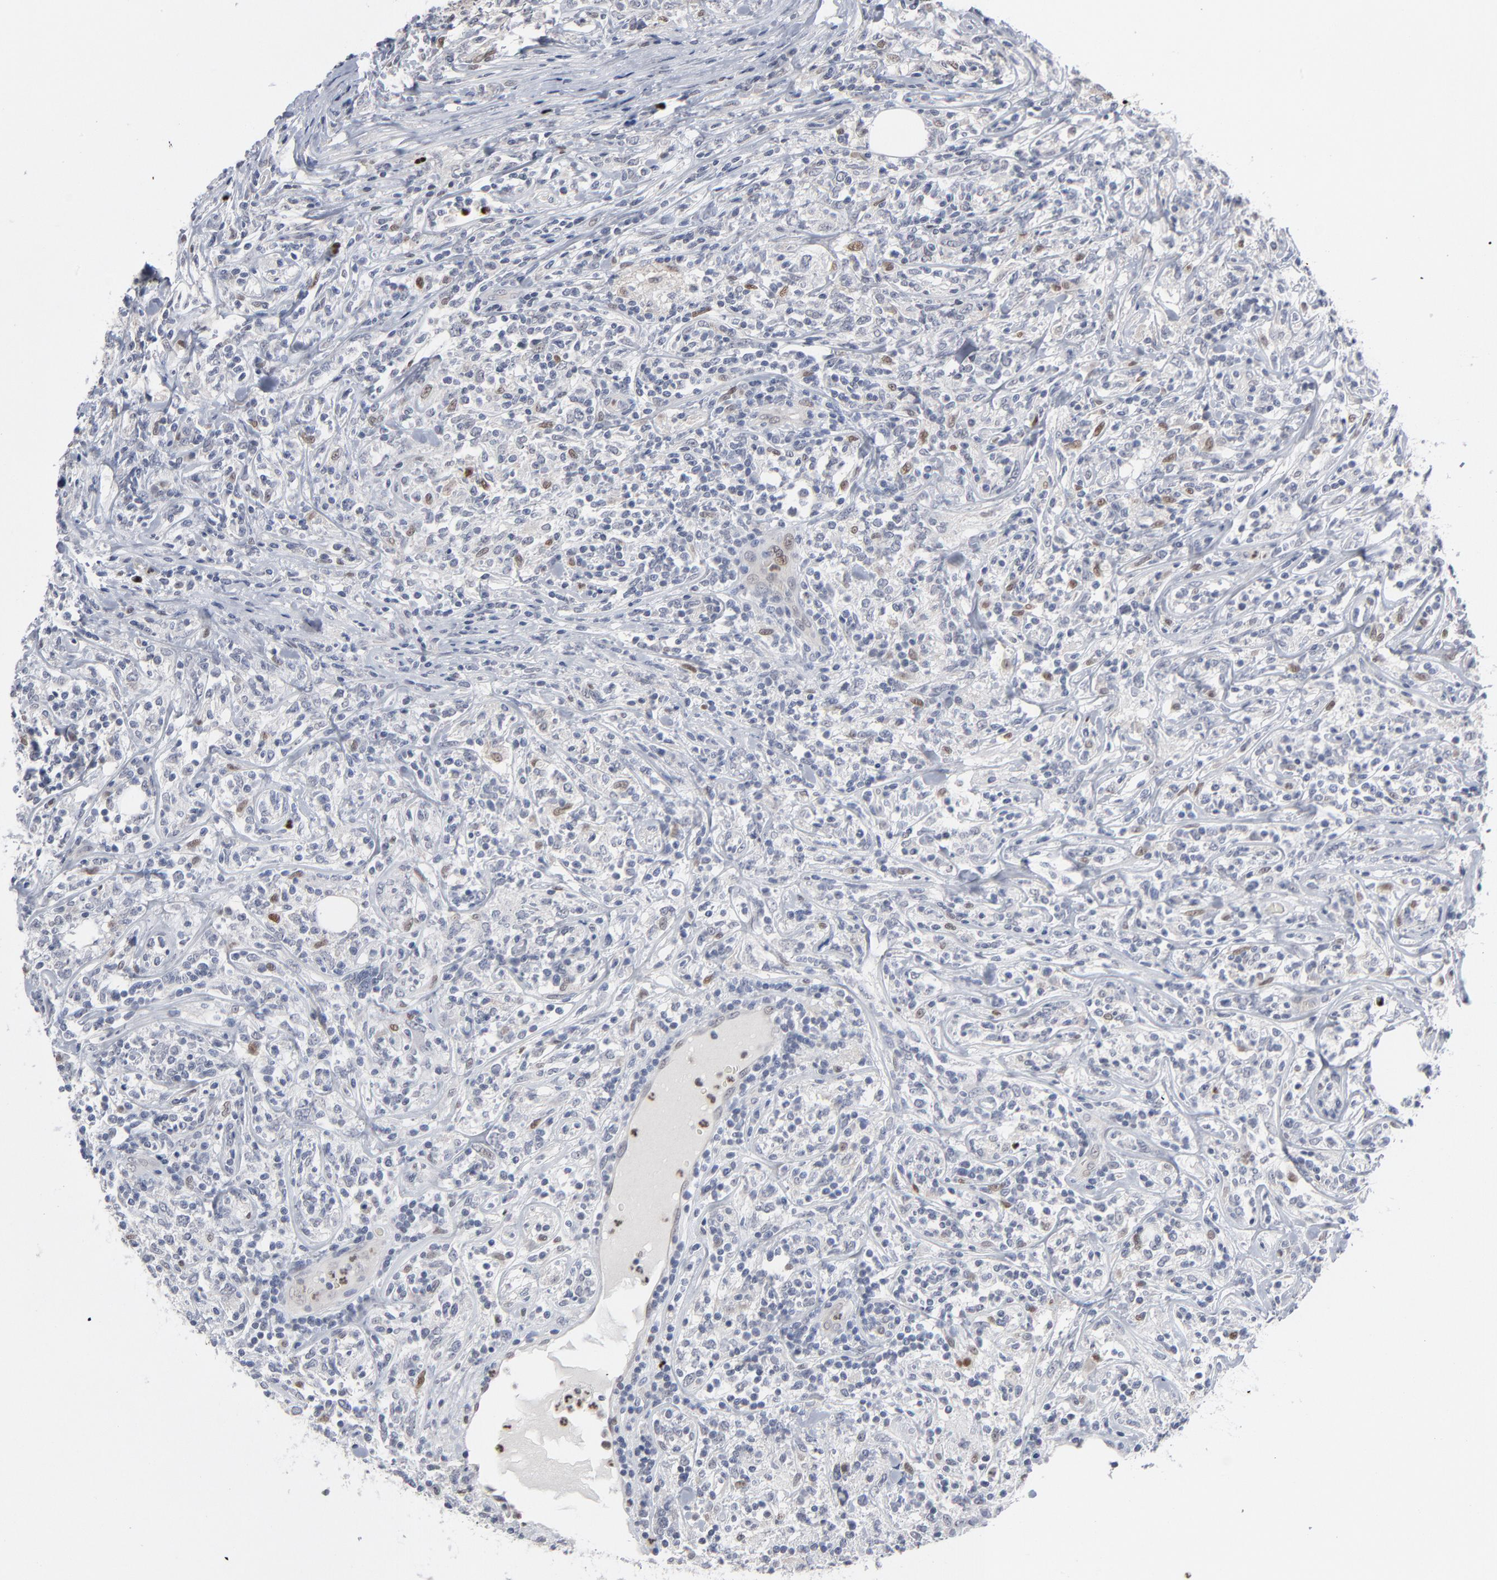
{"staining": {"intensity": "negative", "quantity": "none", "location": "none"}, "tissue": "lymphoma", "cell_type": "Tumor cells", "image_type": "cancer", "snomed": [{"axis": "morphology", "description": "Malignant lymphoma, non-Hodgkin's type, High grade"}, {"axis": "topography", "description": "Lymph node"}], "caption": "IHC of human high-grade malignant lymphoma, non-Hodgkin's type reveals no positivity in tumor cells.", "gene": "FOXN2", "patient": {"sex": "female", "age": 84}}